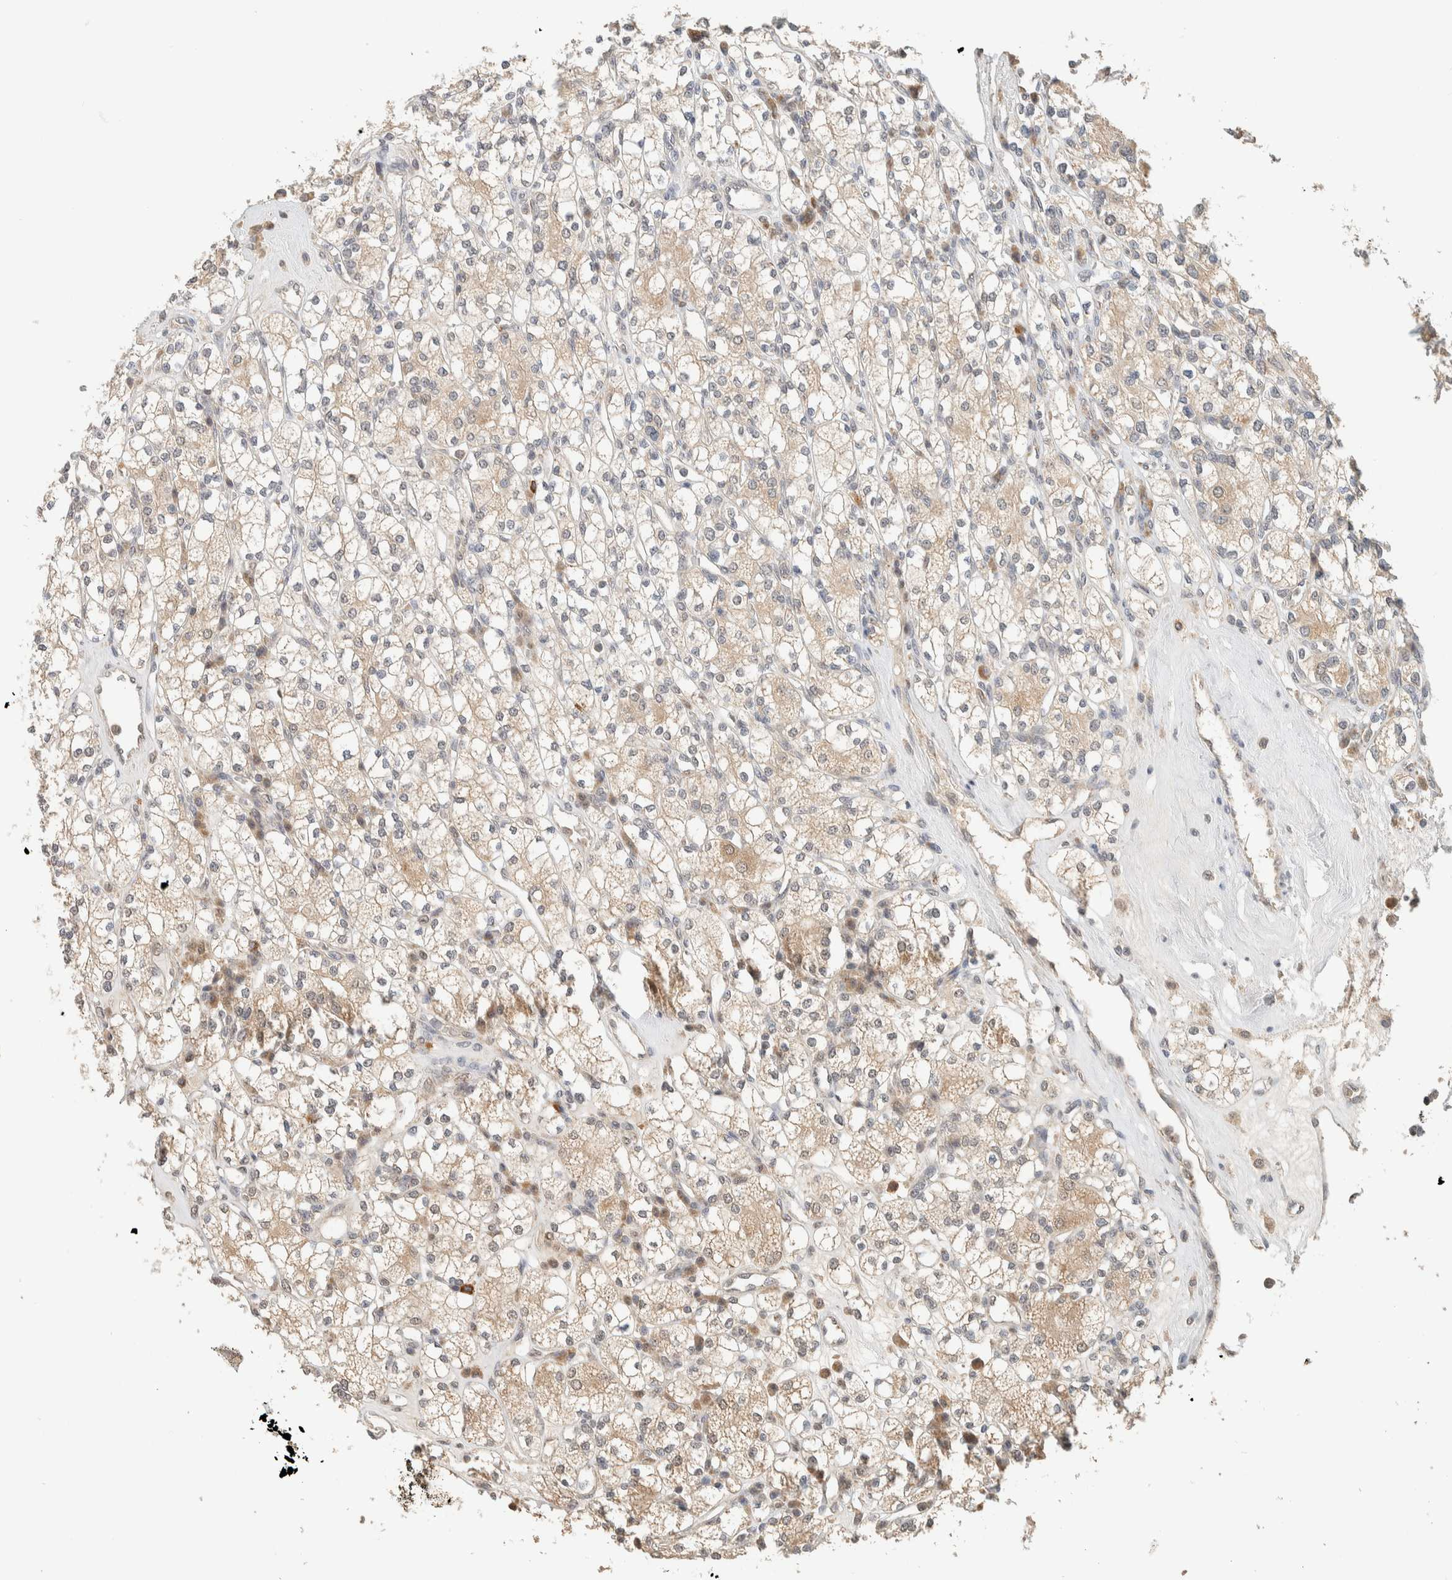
{"staining": {"intensity": "weak", "quantity": ">75%", "location": "cytoplasmic/membranous"}, "tissue": "renal cancer", "cell_type": "Tumor cells", "image_type": "cancer", "snomed": [{"axis": "morphology", "description": "Adenocarcinoma, NOS"}, {"axis": "topography", "description": "Kidney"}], "caption": "Immunohistochemistry micrograph of neoplastic tissue: adenocarcinoma (renal) stained using IHC demonstrates low levels of weak protein expression localized specifically in the cytoplasmic/membranous of tumor cells, appearing as a cytoplasmic/membranous brown color.", "gene": "MRPL41", "patient": {"sex": "male", "age": 77}}